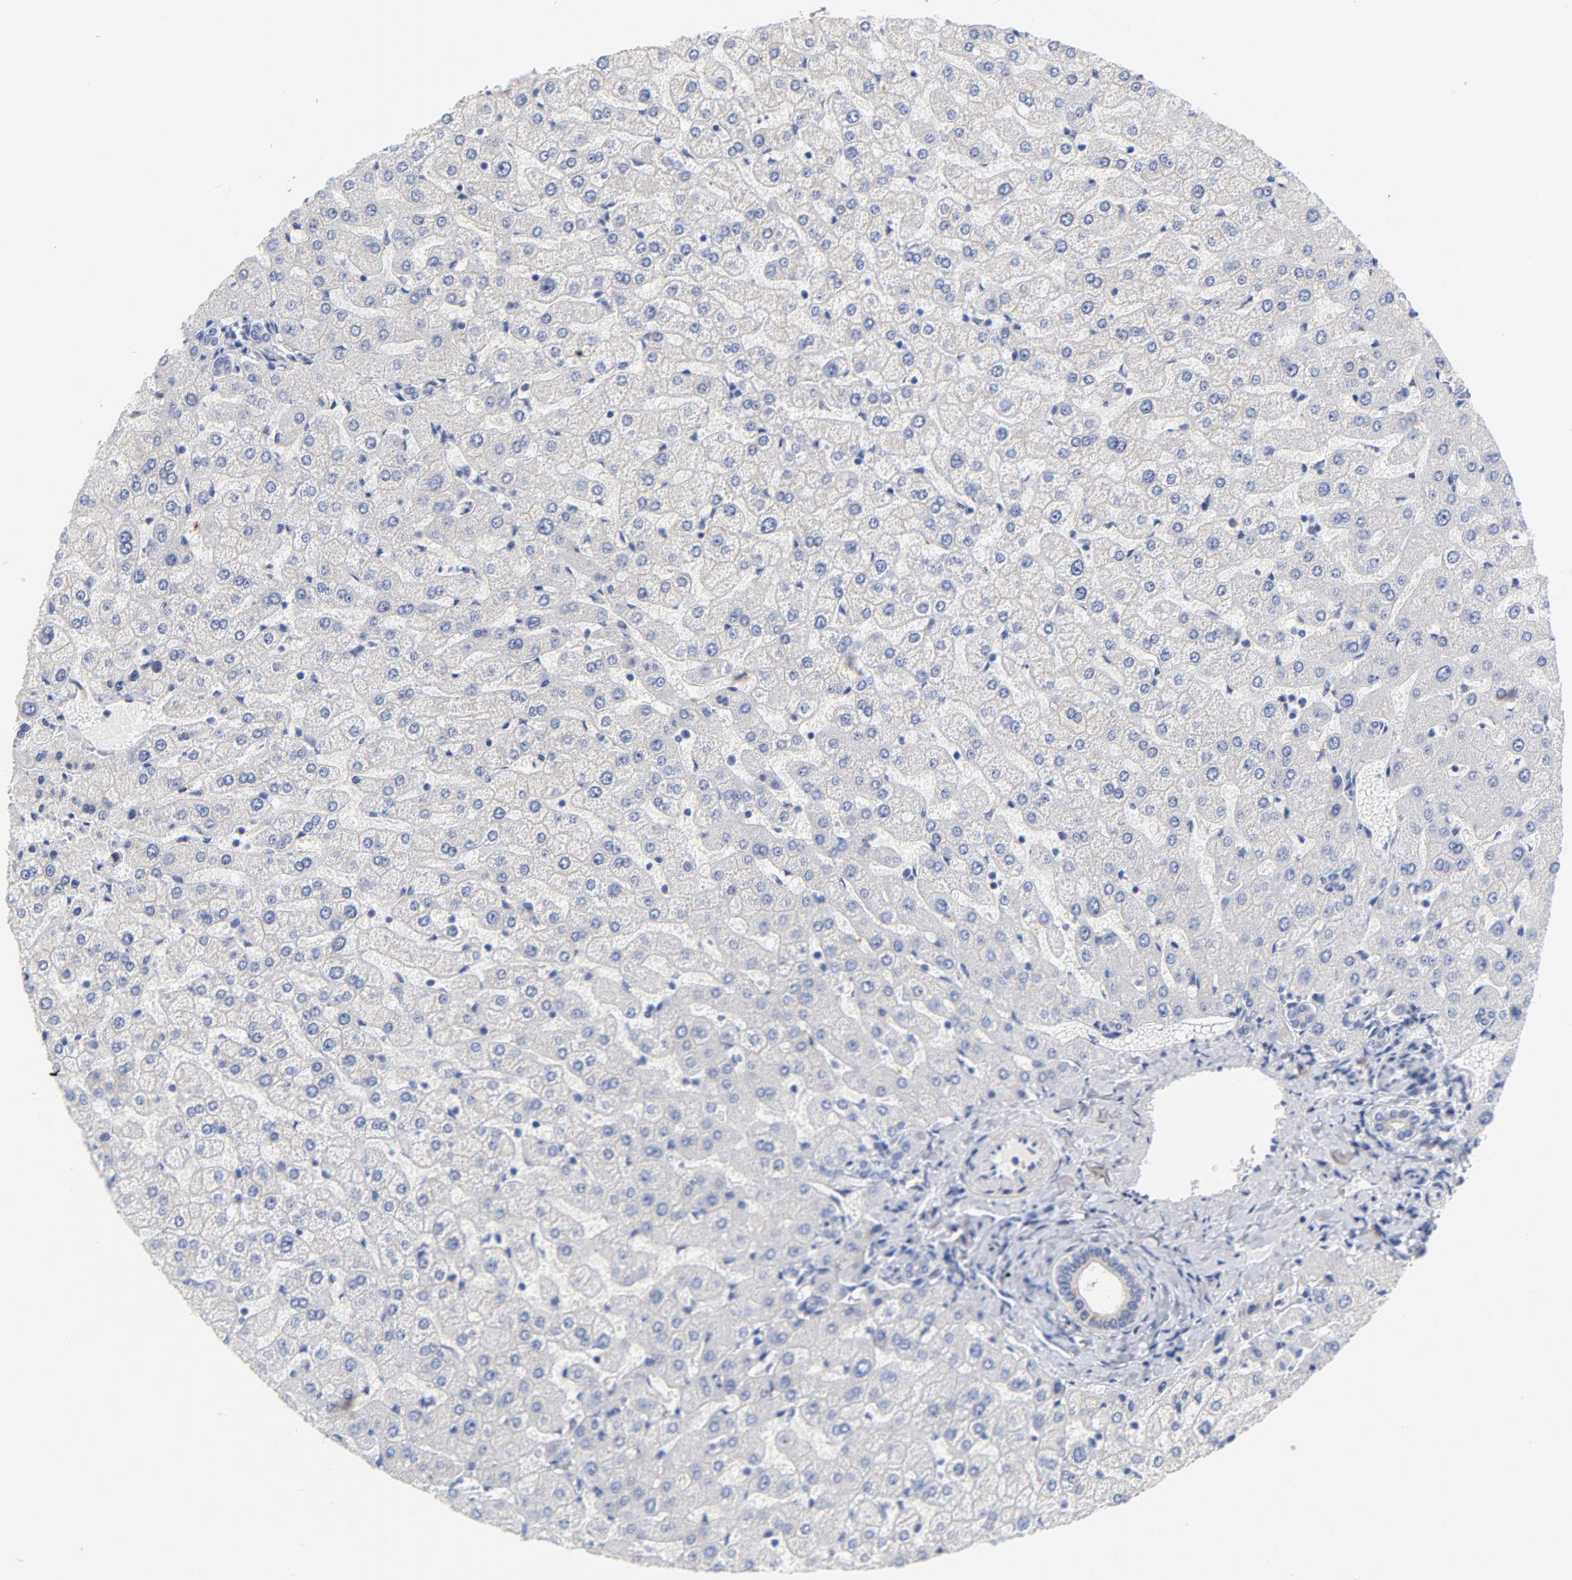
{"staining": {"intensity": "negative", "quantity": "none", "location": "none"}, "tissue": "liver", "cell_type": "Cholangiocytes", "image_type": "normal", "snomed": [{"axis": "morphology", "description": "Normal tissue, NOS"}, {"axis": "morphology", "description": "Fibrosis, NOS"}, {"axis": "topography", "description": "Liver"}], "caption": "Immunohistochemistry (IHC) micrograph of unremarkable liver: liver stained with DAB reveals no significant protein positivity in cholangiocytes.", "gene": "RAPGEF3", "patient": {"sex": "female", "age": 29}}